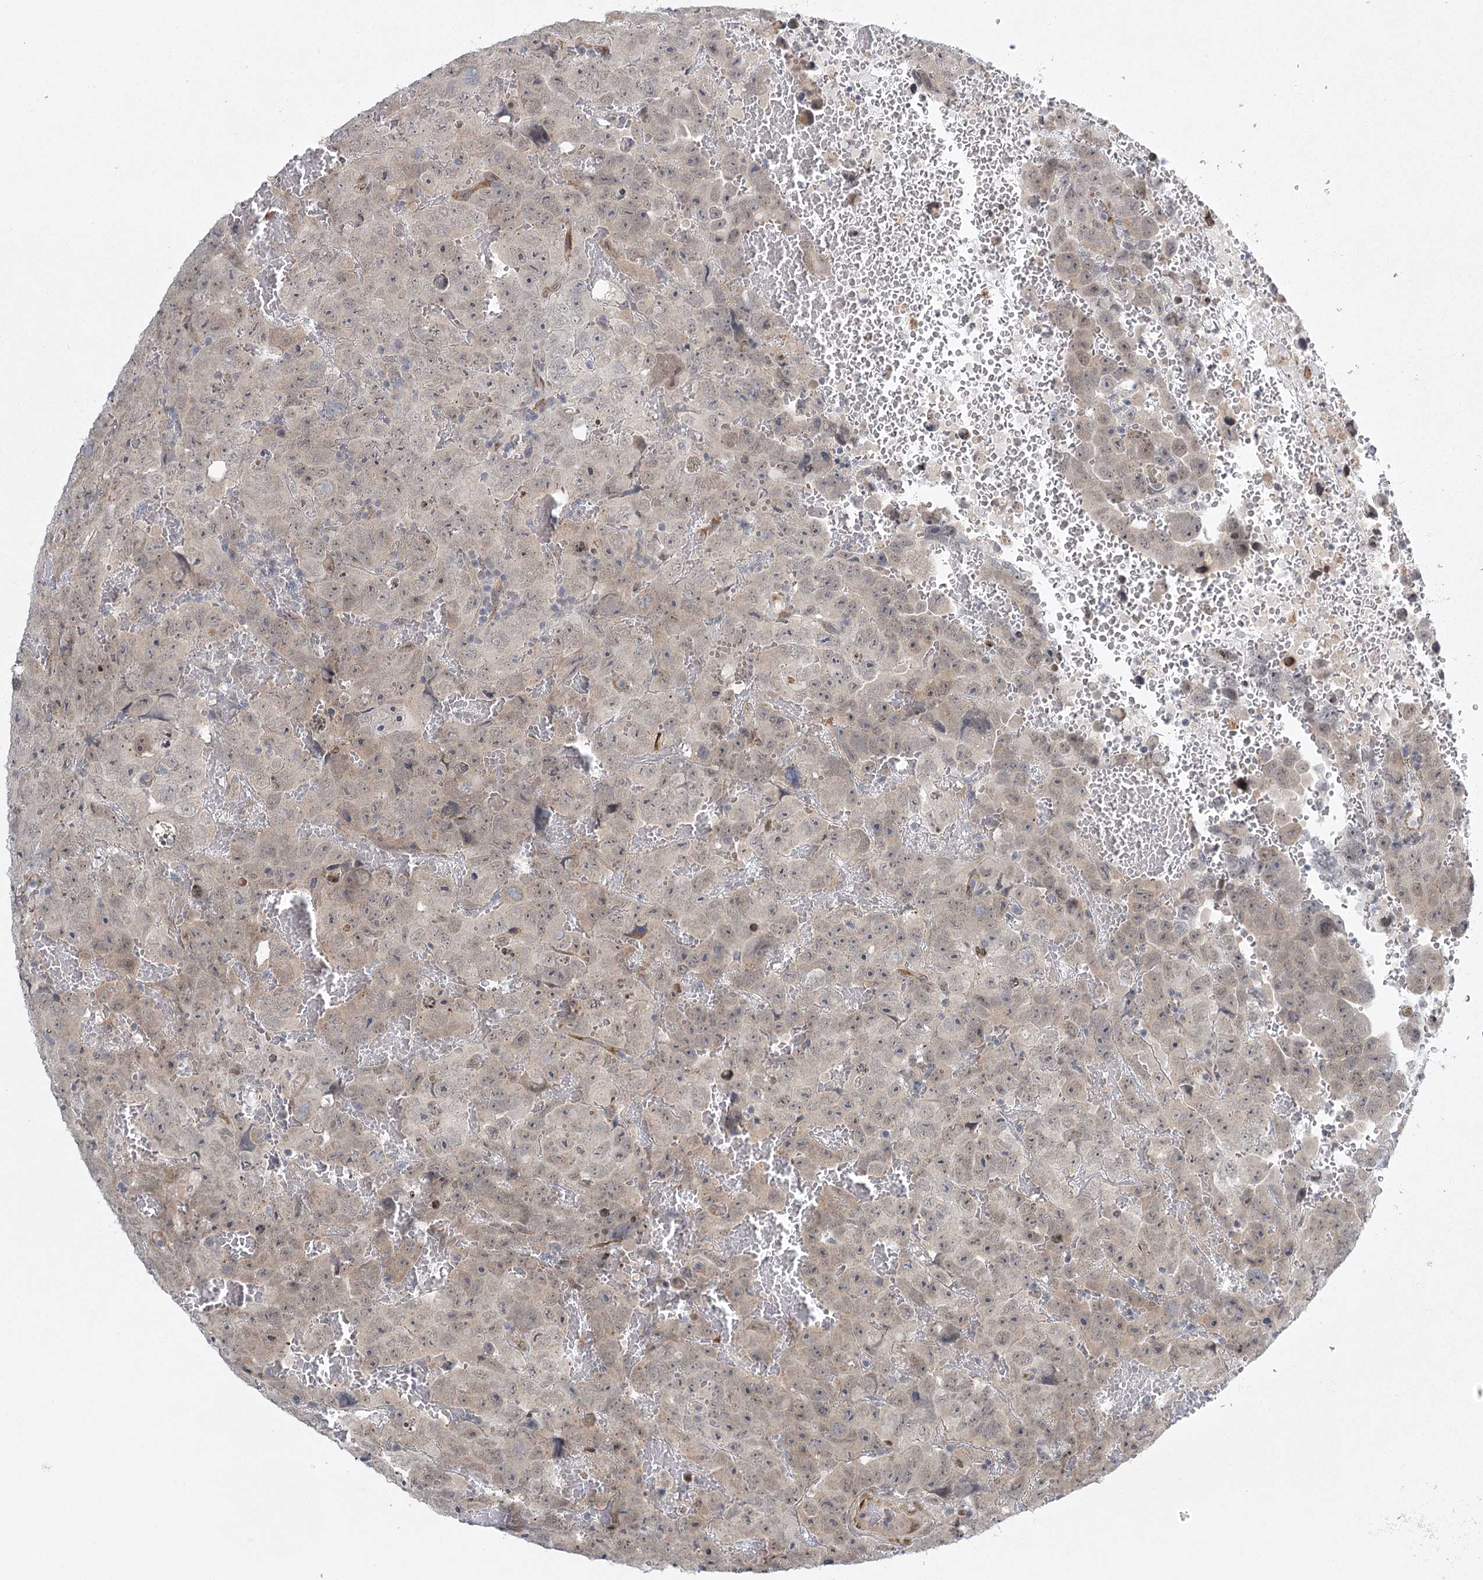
{"staining": {"intensity": "negative", "quantity": "none", "location": "none"}, "tissue": "testis cancer", "cell_type": "Tumor cells", "image_type": "cancer", "snomed": [{"axis": "morphology", "description": "Carcinoma, Embryonal, NOS"}, {"axis": "topography", "description": "Testis"}], "caption": "Testis cancer was stained to show a protein in brown. There is no significant expression in tumor cells.", "gene": "MED28", "patient": {"sex": "male", "age": 45}}